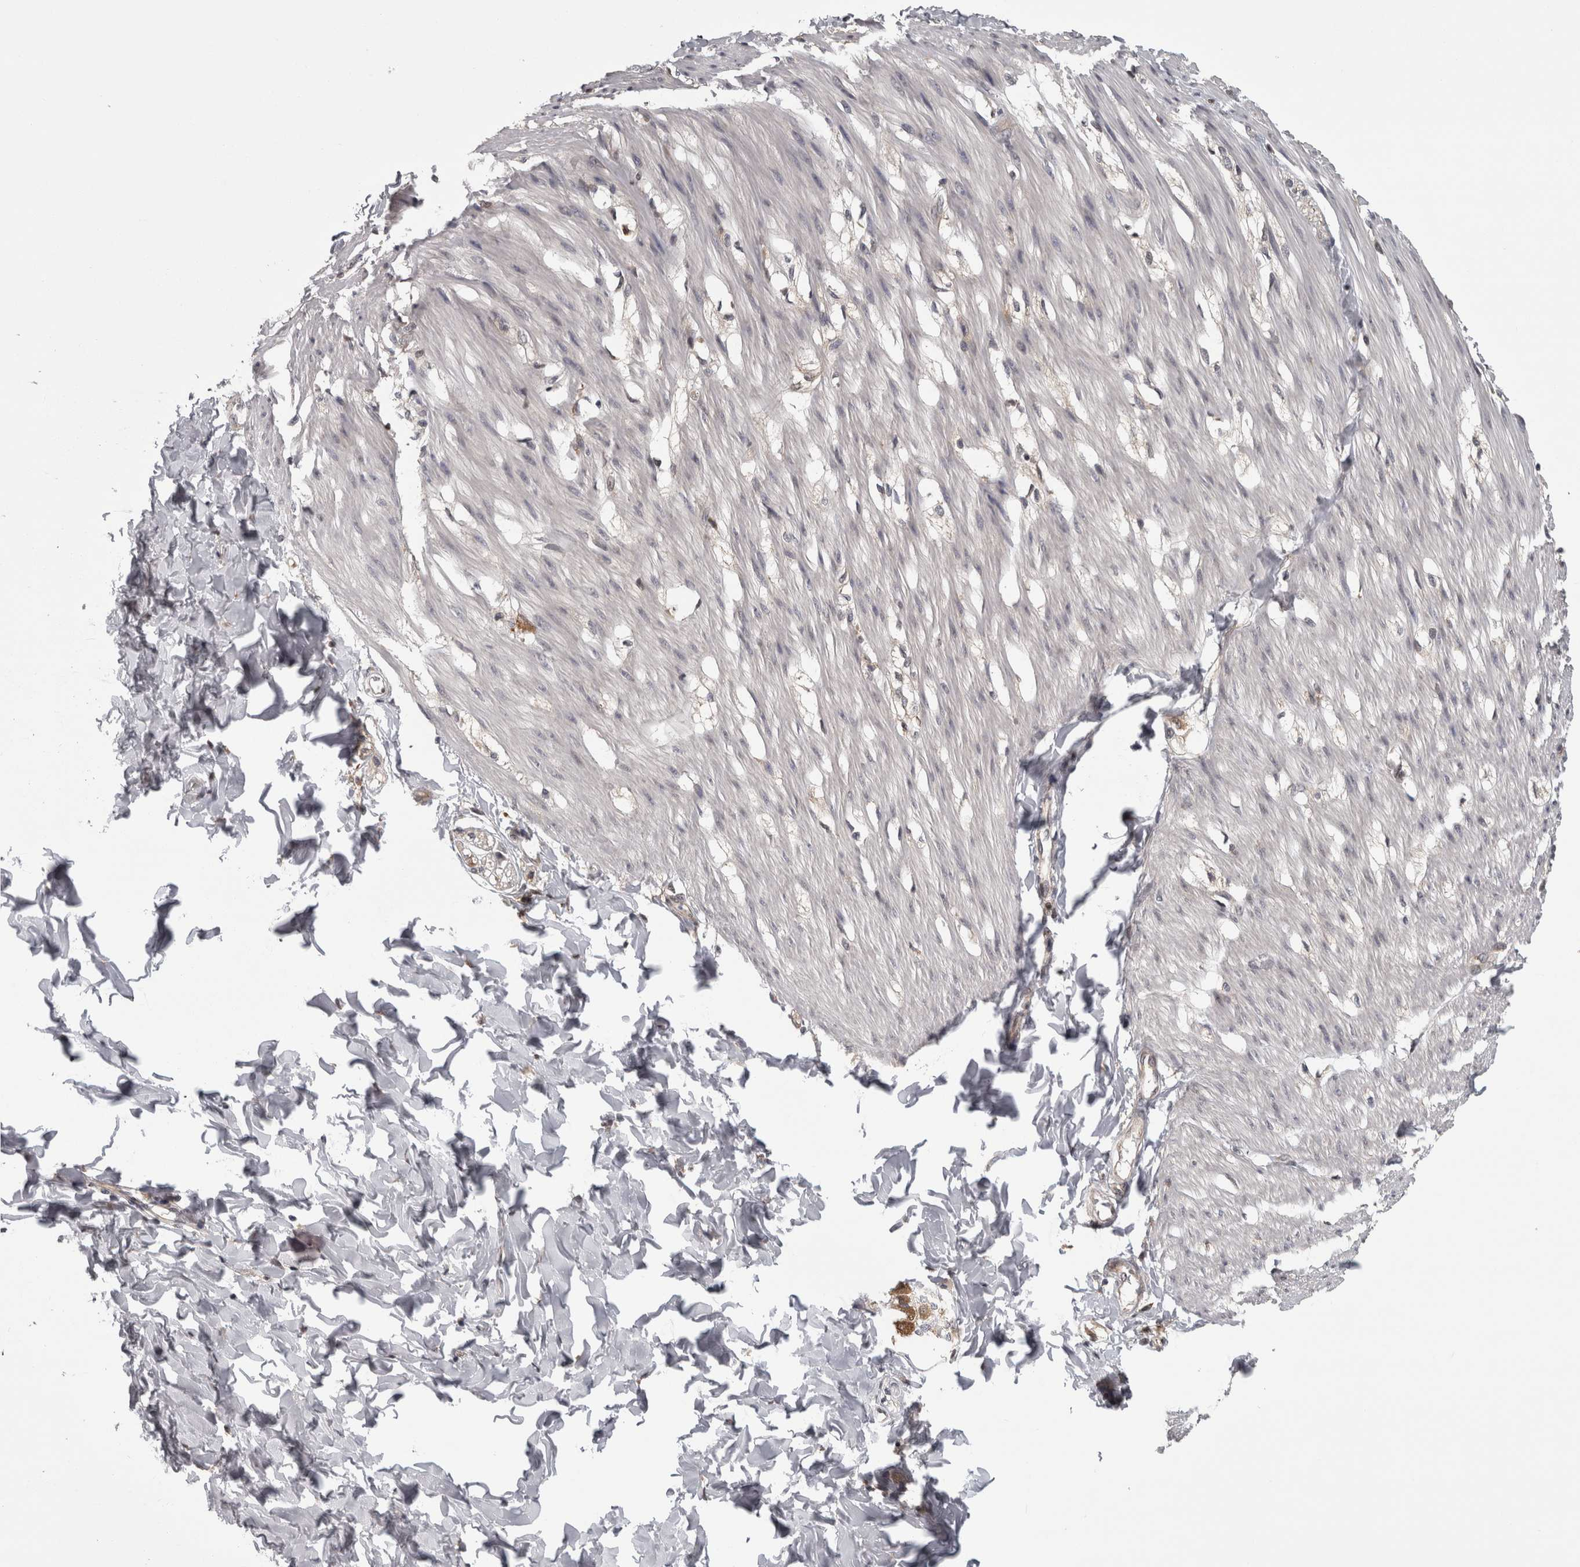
{"staining": {"intensity": "negative", "quantity": "none", "location": "none"}, "tissue": "smooth muscle", "cell_type": "Smooth muscle cells", "image_type": "normal", "snomed": [{"axis": "morphology", "description": "Normal tissue, NOS"}, {"axis": "morphology", "description": "Adenocarcinoma, NOS"}, {"axis": "topography", "description": "Smooth muscle"}, {"axis": "topography", "description": "Colon"}], "caption": "This is an IHC photomicrograph of unremarkable human smooth muscle. There is no staining in smooth muscle cells.", "gene": "CACYBP", "patient": {"sex": "male", "age": 14}}